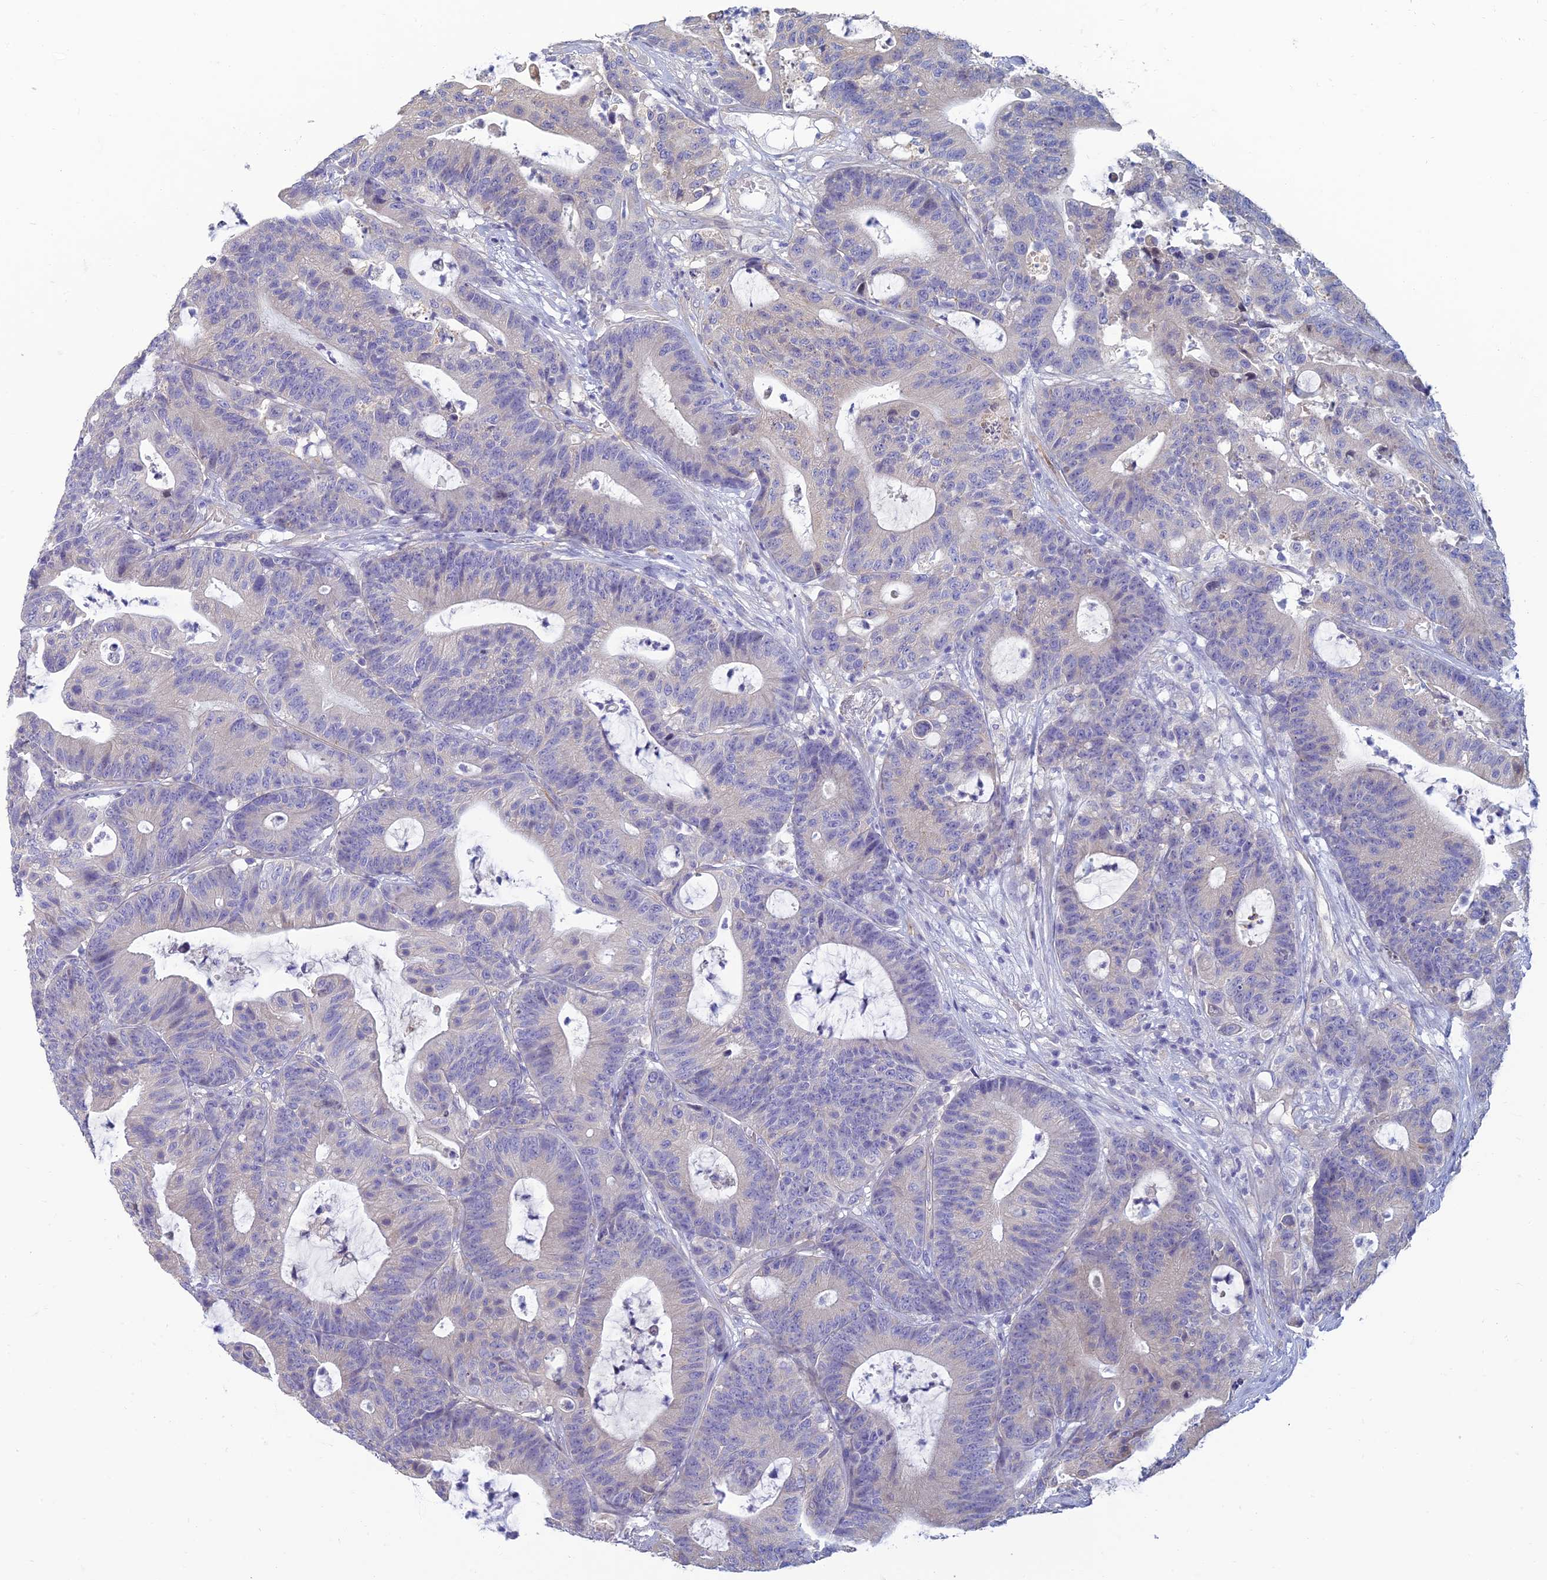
{"staining": {"intensity": "negative", "quantity": "none", "location": "none"}, "tissue": "colorectal cancer", "cell_type": "Tumor cells", "image_type": "cancer", "snomed": [{"axis": "morphology", "description": "Adenocarcinoma, NOS"}, {"axis": "topography", "description": "Colon"}], "caption": "Immunohistochemistry of human adenocarcinoma (colorectal) shows no staining in tumor cells. (DAB IHC visualized using brightfield microscopy, high magnification).", "gene": "NEURL1", "patient": {"sex": "female", "age": 84}}